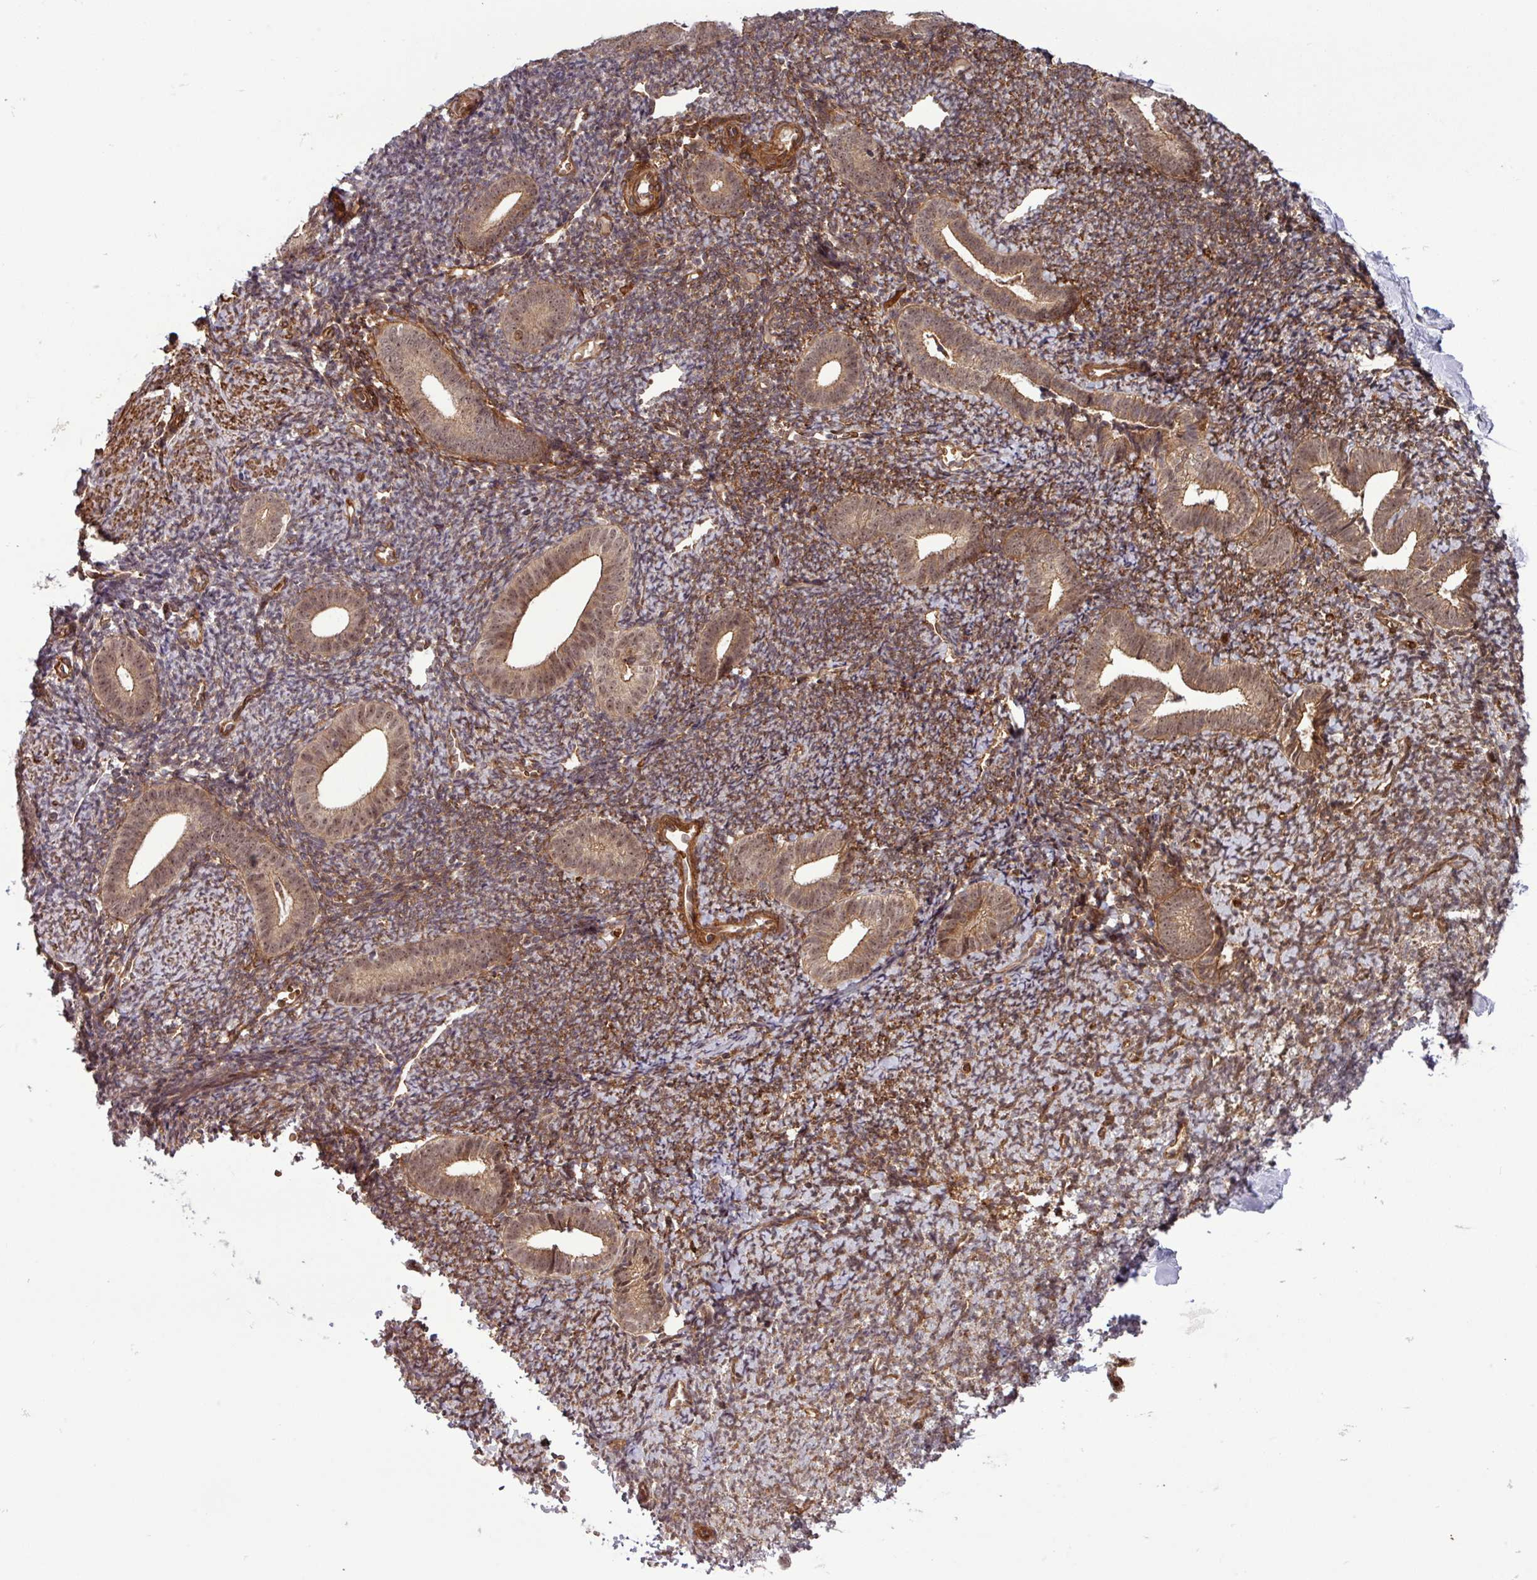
{"staining": {"intensity": "moderate", "quantity": "25%-75%", "location": "cytoplasmic/membranous"}, "tissue": "endometrium", "cell_type": "Cells in endometrial stroma", "image_type": "normal", "snomed": [{"axis": "morphology", "description": "Normal tissue, NOS"}, {"axis": "topography", "description": "Endometrium"}], "caption": "This is a histology image of IHC staining of benign endometrium, which shows moderate staining in the cytoplasmic/membranous of cells in endometrial stroma.", "gene": "C7orf50", "patient": {"sex": "female", "age": 39}}